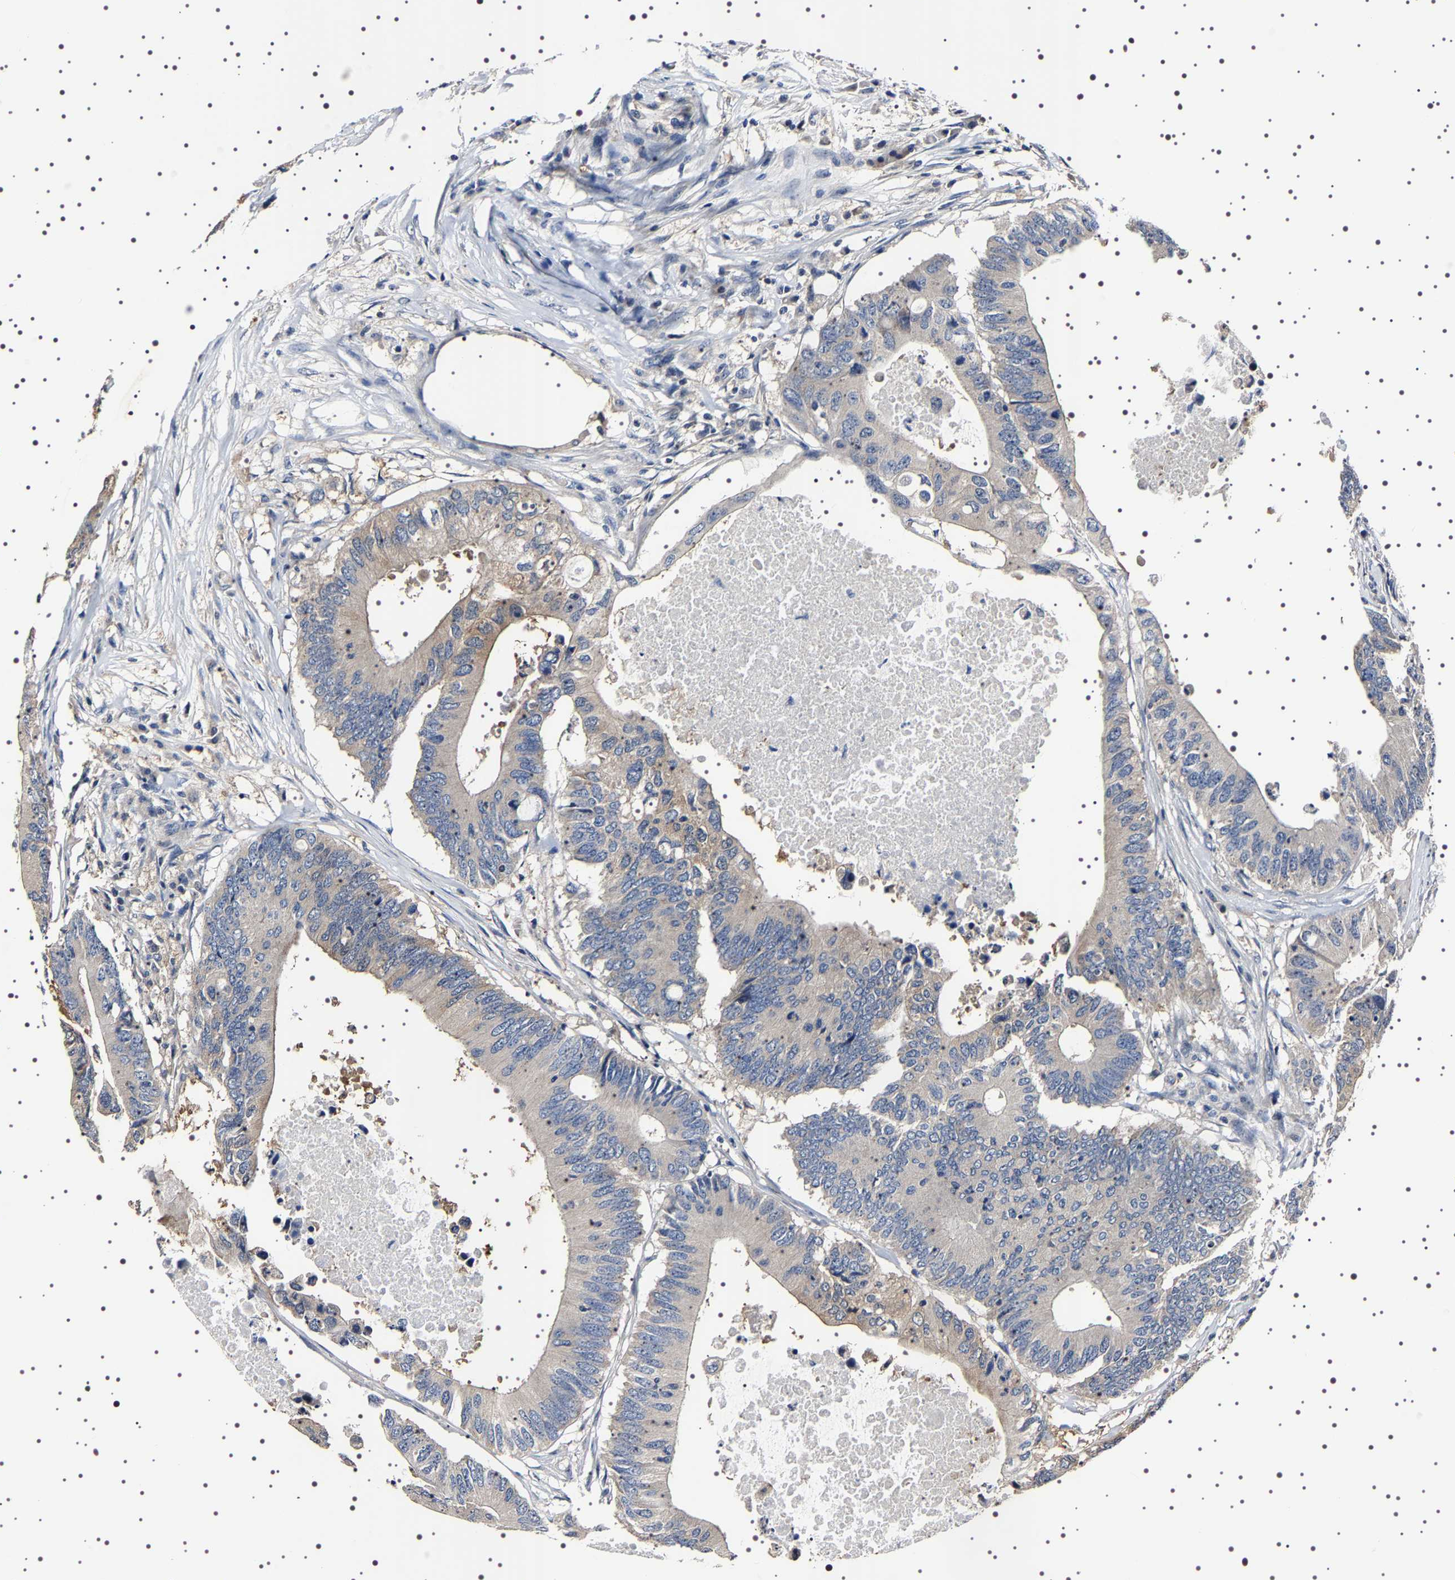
{"staining": {"intensity": "negative", "quantity": "none", "location": "none"}, "tissue": "colorectal cancer", "cell_type": "Tumor cells", "image_type": "cancer", "snomed": [{"axis": "morphology", "description": "Adenocarcinoma, NOS"}, {"axis": "topography", "description": "Colon"}], "caption": "Immunohistochemical staining of human colorectal adenocarcinoma displays no significant expression in tumor cells.", "gene": "TARBP1", "patient": {"sex": "male", "age": 71}}